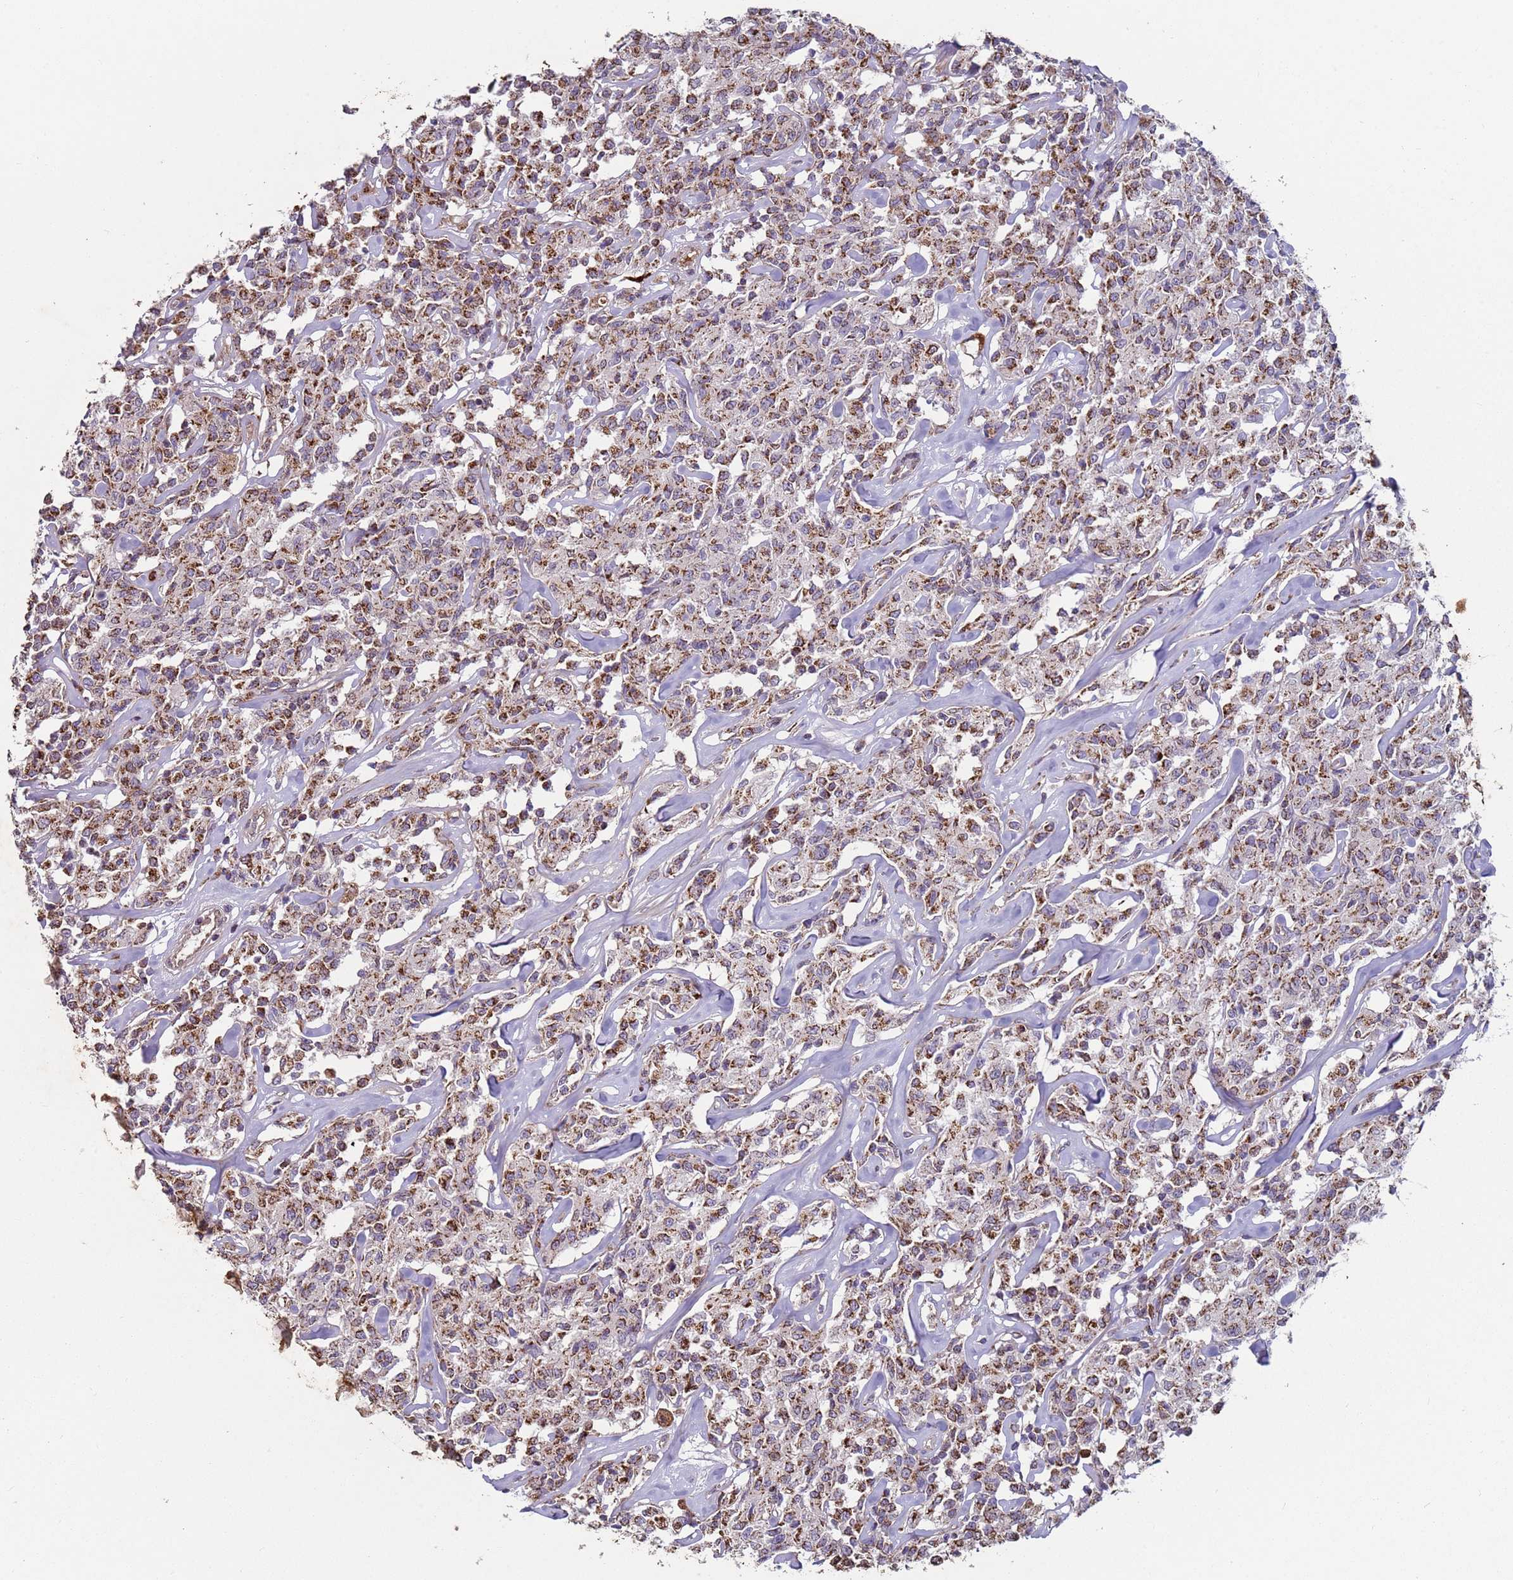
{"staining": {"intensity": "moderate", "quantity": ">75%", "location": "cytoplasmic/membranous"}, "tissue": "lymphoma", "cell_type": "Tumor cells", "image_type": "cancer", "snomed": [{"axis": "morphology", "description": "Malignant lymphoma, non-Hodgkin's type, Low grade"}, {"axis": "topography", "description": "Small intestine"}], "caption": "Human malignant lymphoma, non-Hodgkin's type (low-grade) stained with a protein marker shows moderate staining in tumor cells.", "gene": "FBXO33", "patient": {"sex": "female", "age": 59}}